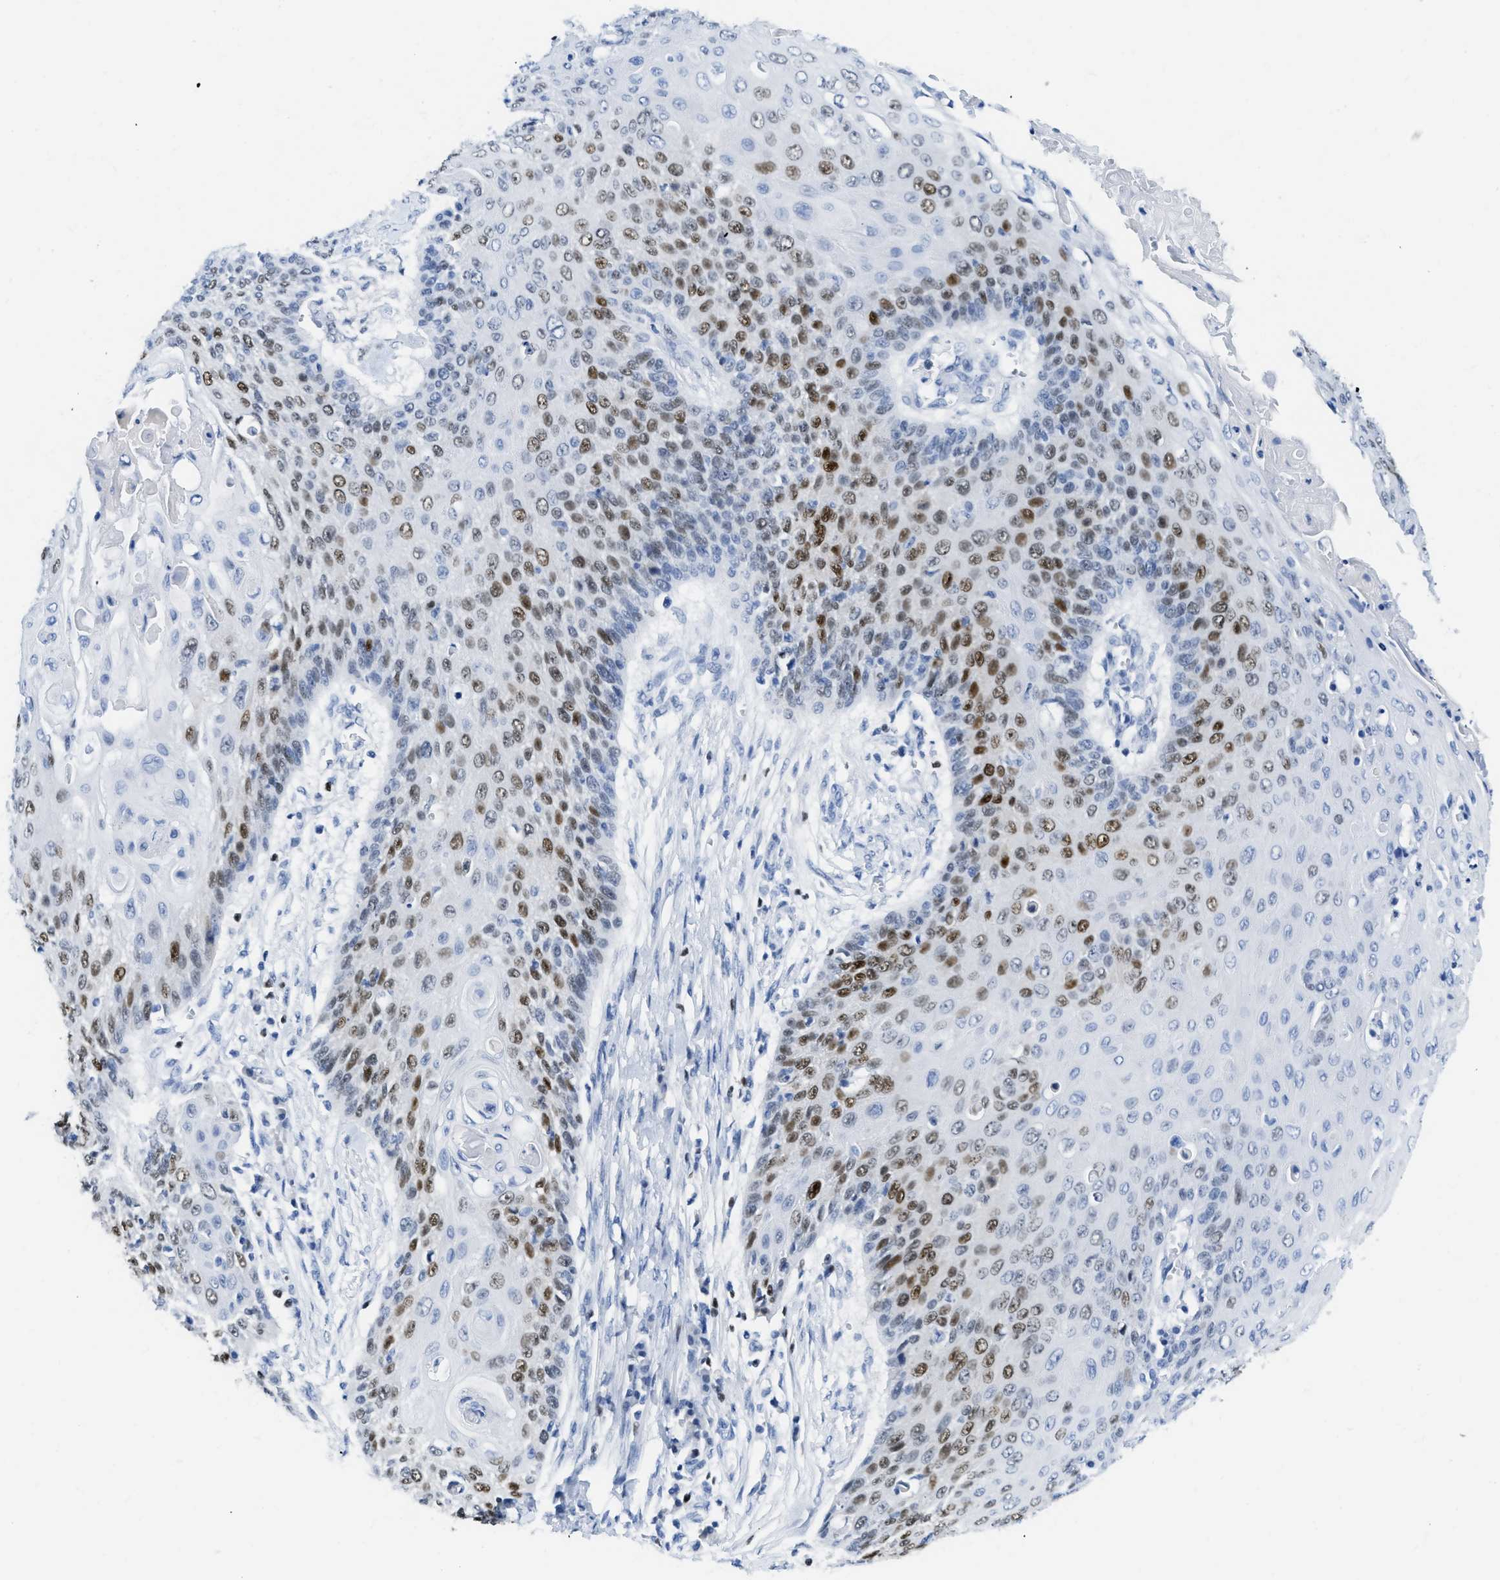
{"staining": {"intensity": "moderate", "quantity": "25%-75%", "location": "nuclear"}, "tissue": "cervical cancer", "cell_type": "Tumor cells", "image_type": "cancer", "snomed": [{"axis": "morphology", "description": "Squamous cell carcinoma, NOS"}, {"axis": "topography", "description": "Cervix"}], "caption": "Immunohistochemical staining of human cervical cancer shows moderate nuclear protein staining in approximately 25%-75% of tumor cells.", "gene": "TCF7", "patient": {"sex": "female", "age": 39}}